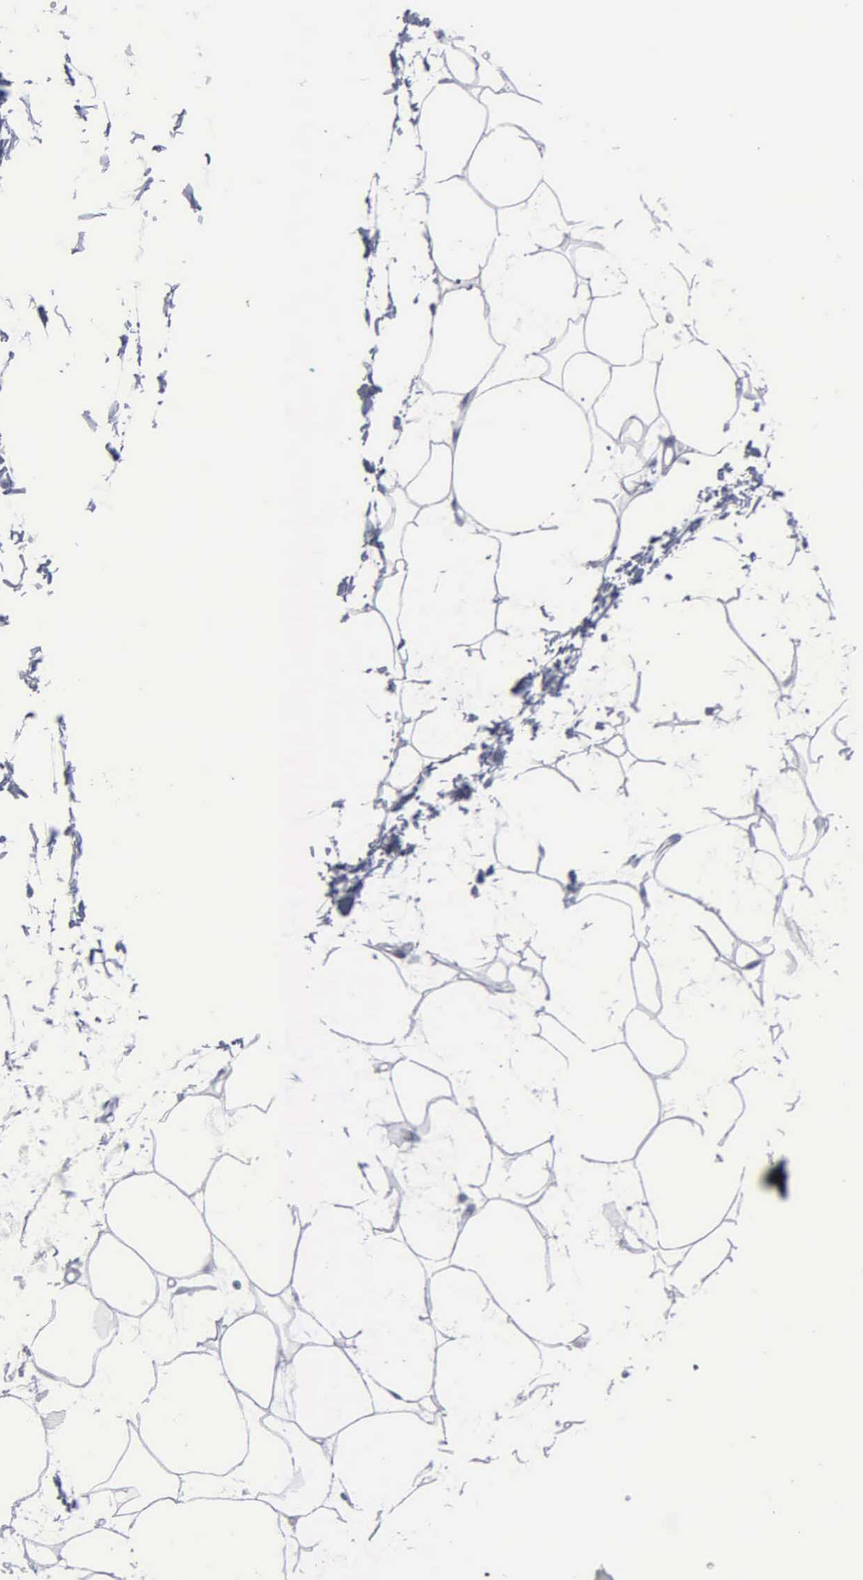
{"staining": {"intensity": "negative", "quantity": "none", "location": "none"}, "tissue": "adipose tissue", "cell_type": "Adipocytes", "image_type": "normal", "snomed": [{"axis": "morphology", "description": "Normal tissue, NOS"}, {"axis": "topography", "description": "Breast"}], "caption": "Normal adipose tissue was stained to show a protein in brown. There is no significant expression in adipocytes.", "gene": "DMD", "patient": {"sex": "female", "age": 45}}